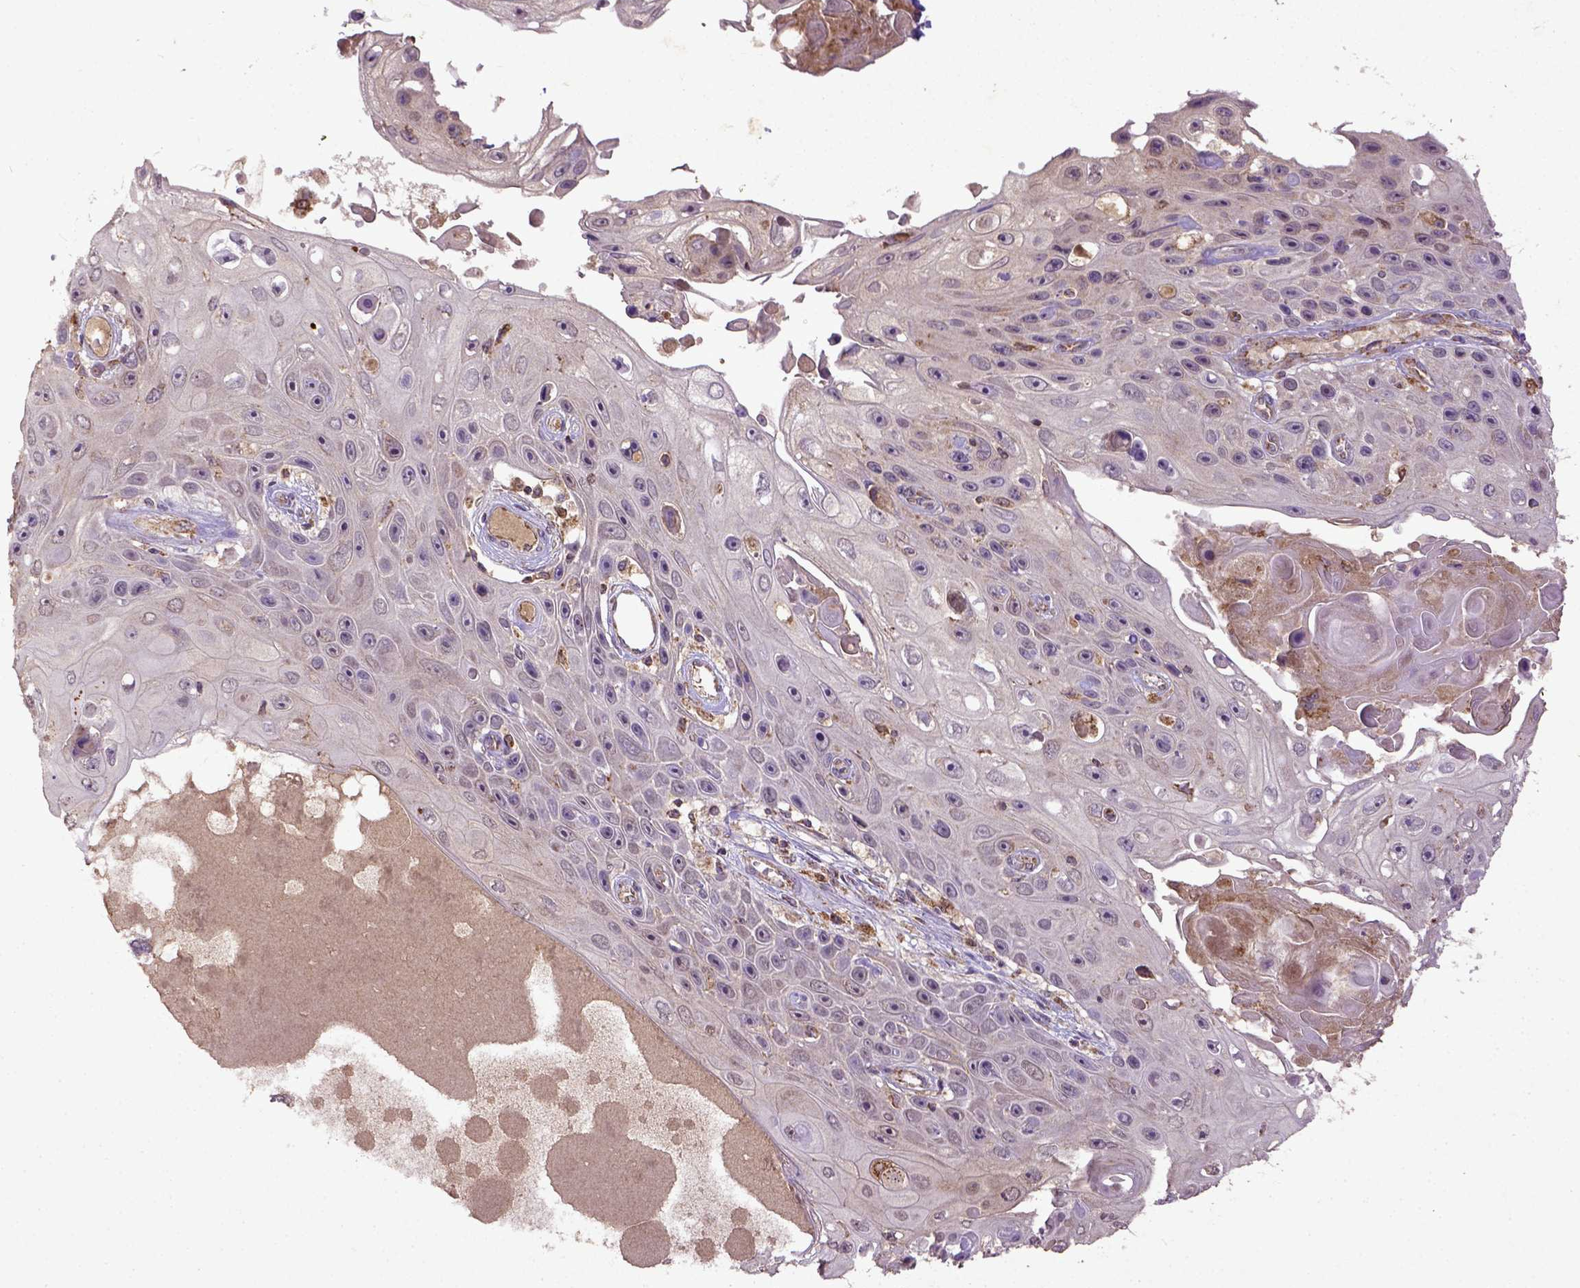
{"staining": {"intensity": "weak", "quantity": "<25%", "location": "cytoplasmic/membranous"}, "tissue": "skin cancer", "cell_type": "Tumor cells", "image_type": "cancer", "snomed": [{"axis": "morphology", "description": "Squamous cell carcinoma, NOS"}, {"axis": "topography", "description": "Skin"}], "caption": "DAB immunohistochemical staining of human skin cancer shows no significant staining in tumor cells. (DAB (3,3'-diaminobenzidine) IHC, high magnification).", "gene": "MT-CO1", "patient": {"sex": "male", "age": 82}}